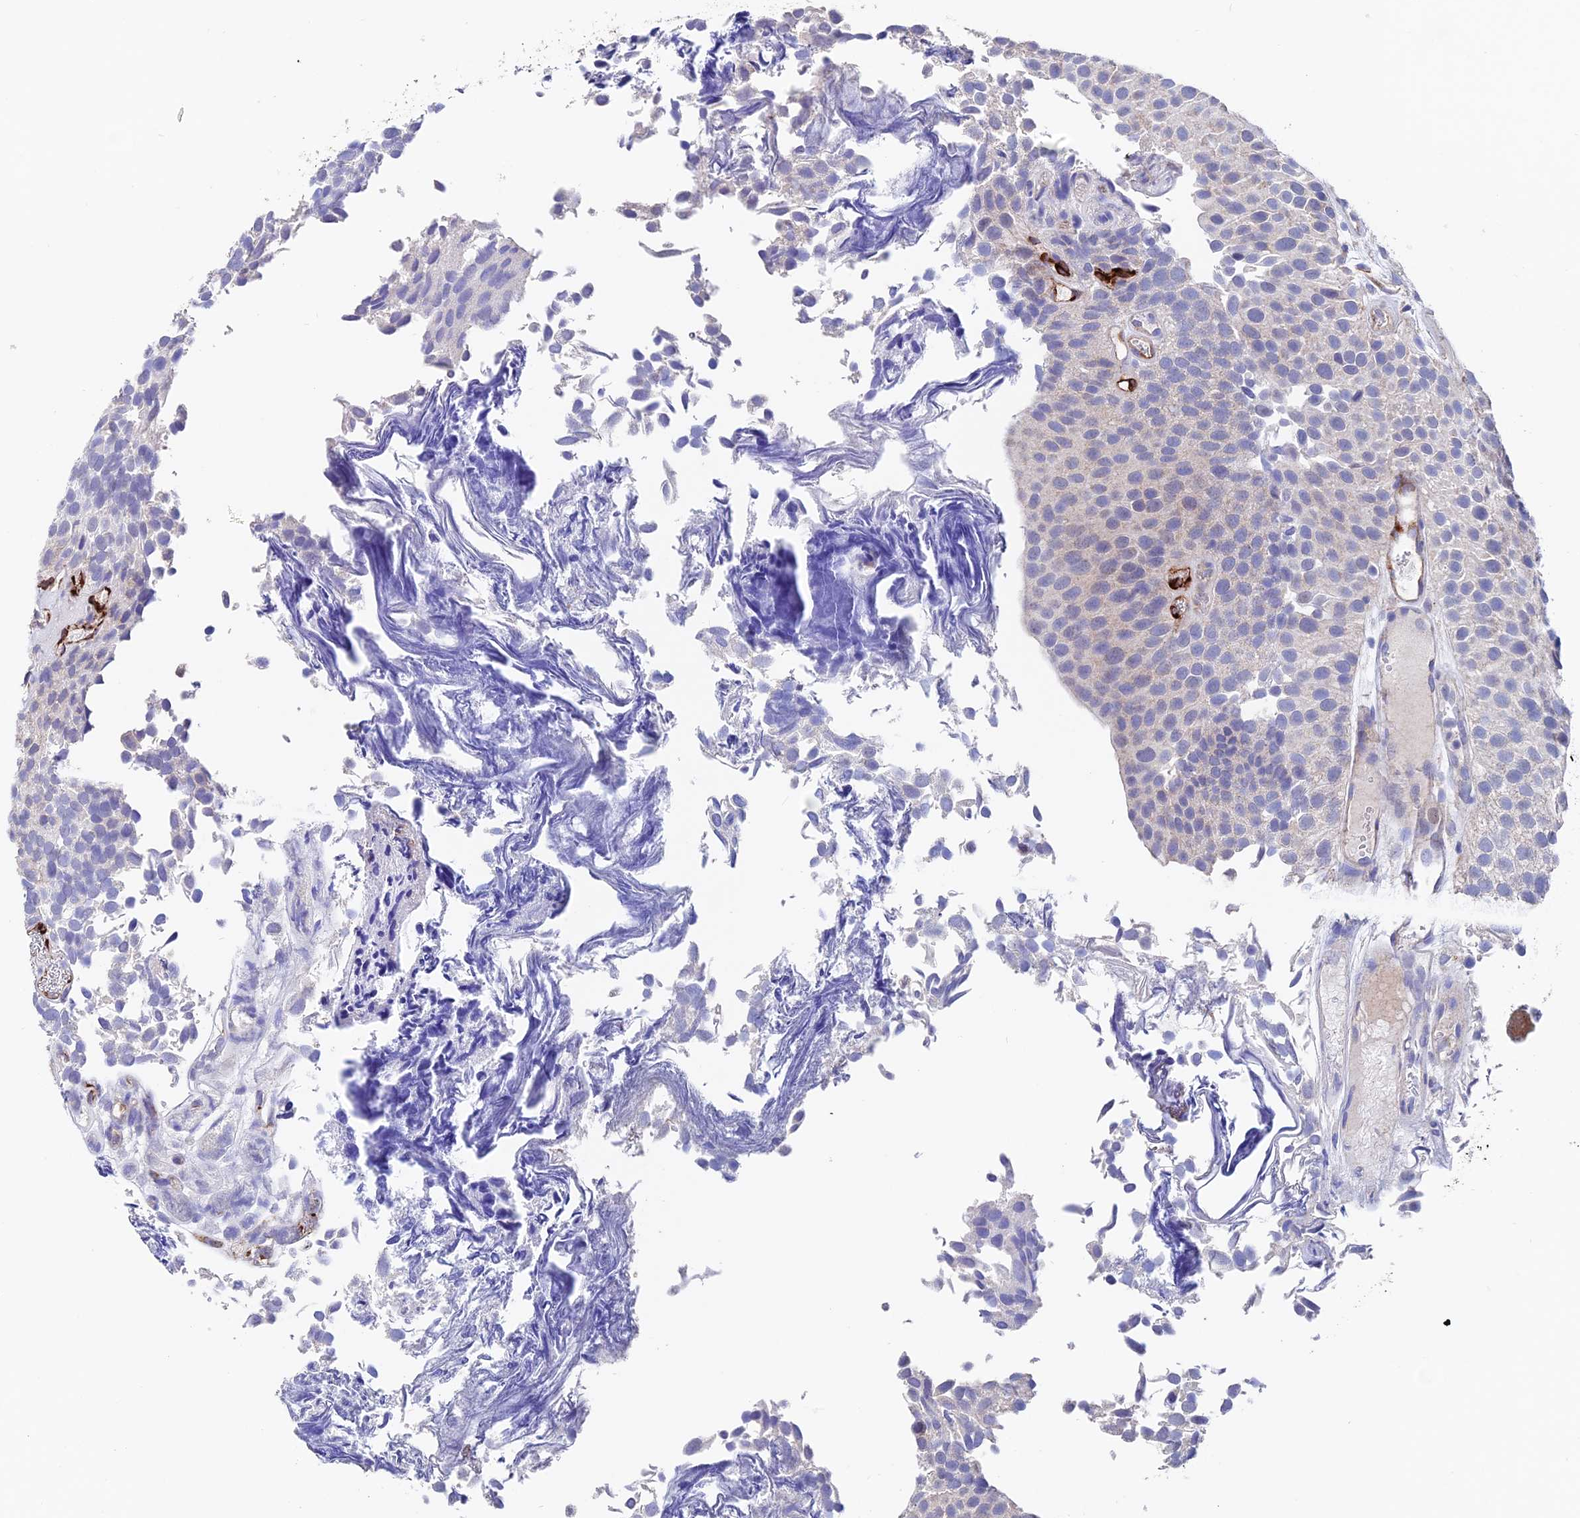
{"staining": {"intensity": "negative", "quantity": "none", "location": "none"}, "tissue": "urothelial cancer", "cell_type": "Tumor cells", "image_type": "cancer", "snomed": [{"axis": "morphology", "description": "Urothelial carcinoma, Low grade"}, {"axis": "topography", "description": "Urinary bladder"}], "caption": "Urothelial carcinoma (low-grade) stained for a protein using IHC shows no expression tumor cells.", "gene": "ESM1", "patient": {"sex": "male", "age": 89}}